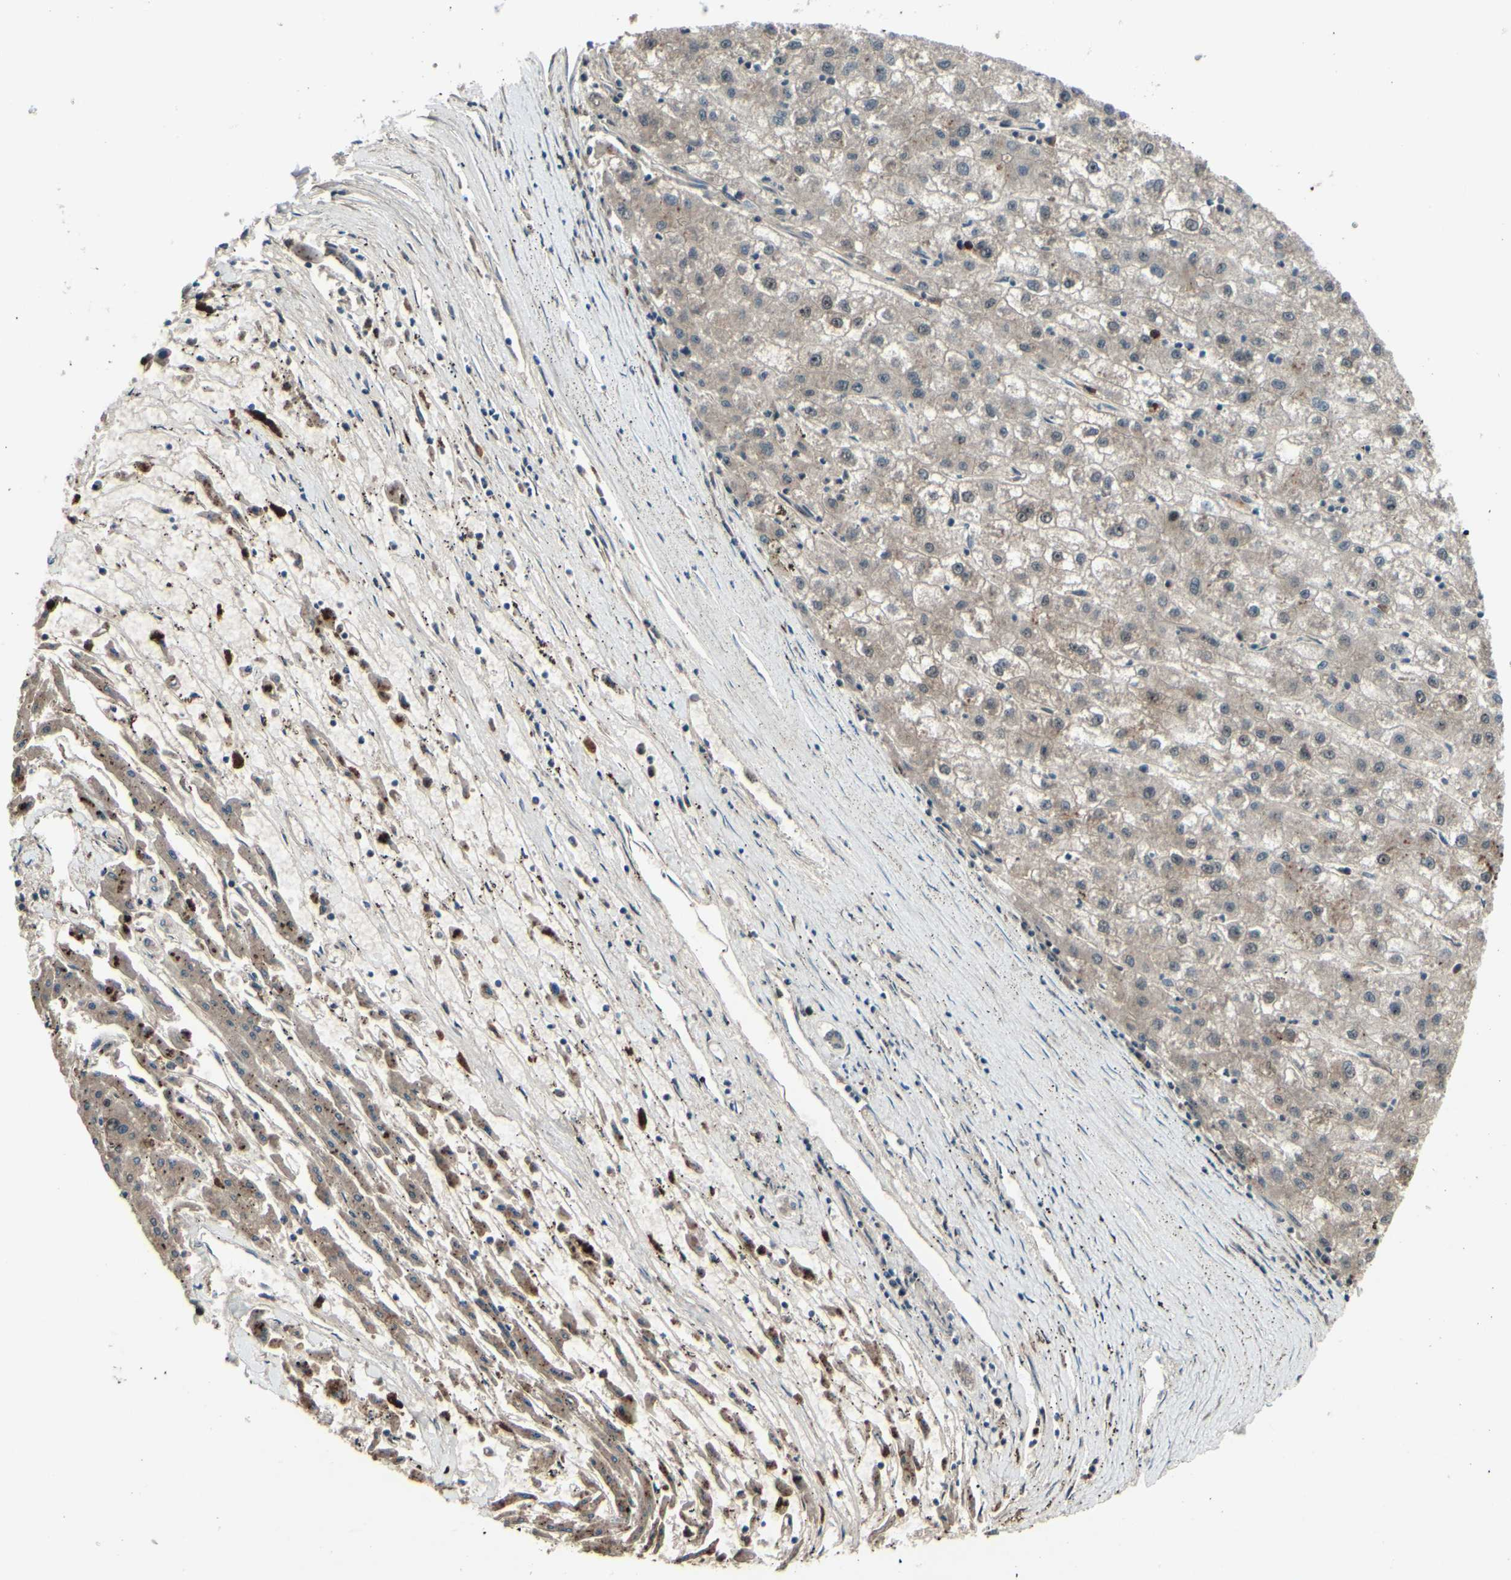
{"staining": {"intensity": "weak", "quantity": ">75%", "location": "cytoplasmic/membranous"}, "tissue": "liver cancer", "cell_type": "Tumor cells", "image_type": "cancer", "snomed": [{"axis": "morphology", "description": "Carcinoma, Hepatocellular, NOS"}, {"axis": "topography", "description": "Liver"}], "caption": "This is a histology image of IHC staining of liver cancer, which shows weak positivity in the cytoplasmic/membranous of tumor cells.", "gene": "MLF2", "patient": {"sex": "male", "age": 72}}